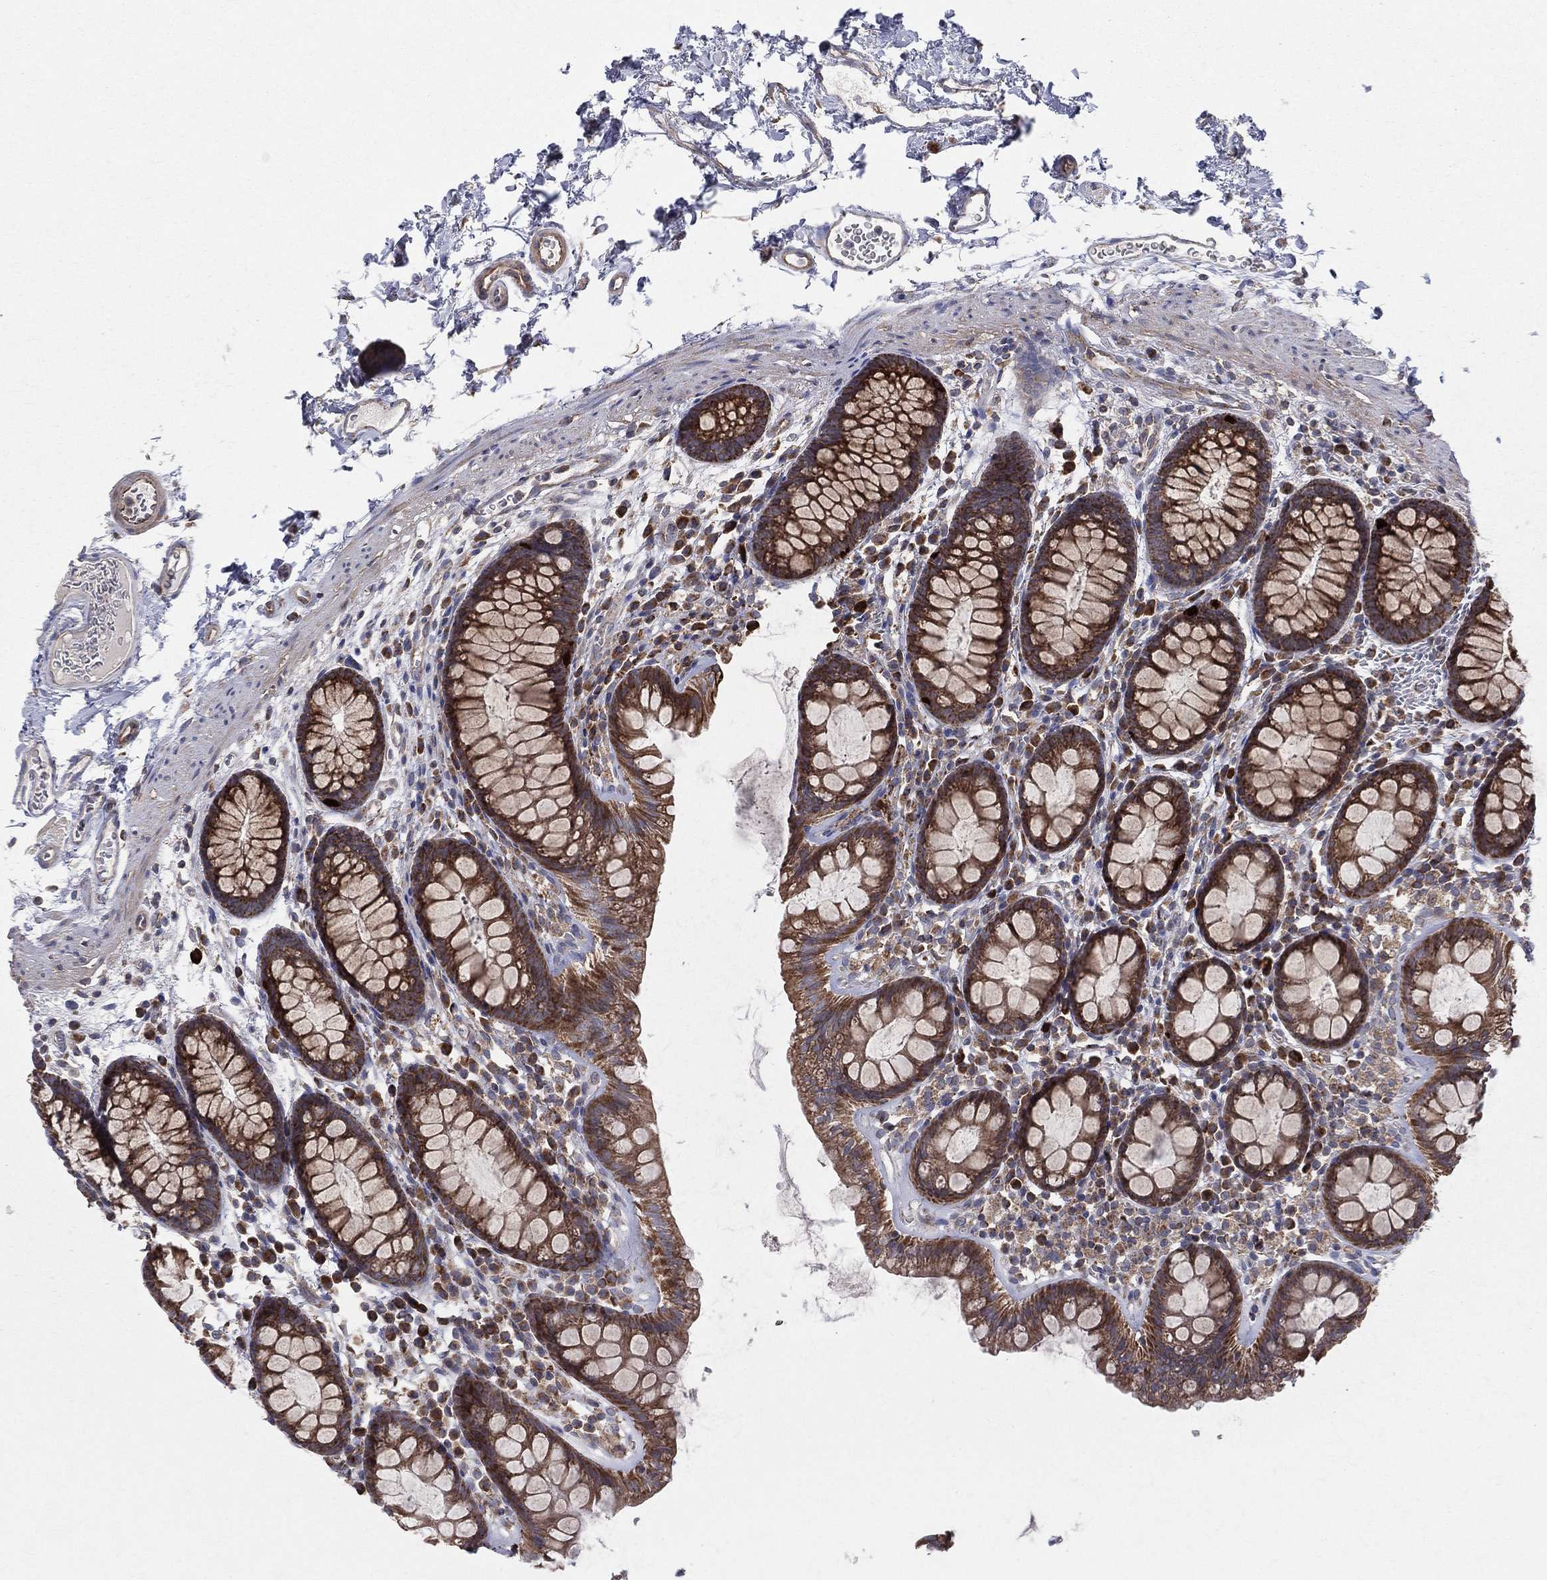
{"staining": {"intensity": "moderate", "quantity": "25%-75%", "location": "cytoplasmic/membranous"}, "tissue": "colon", "cell_type": "Endothelial cells", "image_type": "normal", "snomed": [{"axis": "morphology", "description": "Normal tissue, NOS"}, {"axis": "topography", "description": "Colon"}], "caption": "The photomicrograph shows staining of normal colon, revealing moderate cytoplasmic/membranous protein positivity (brown color) within endothelial cells. The staining is performed using DAB brown chromogen to label protein expression. The nuclei are counter-stained blue using hematoxylin.", "gene": "MIX23", "patient": {"sex": "male", "age": 76}}